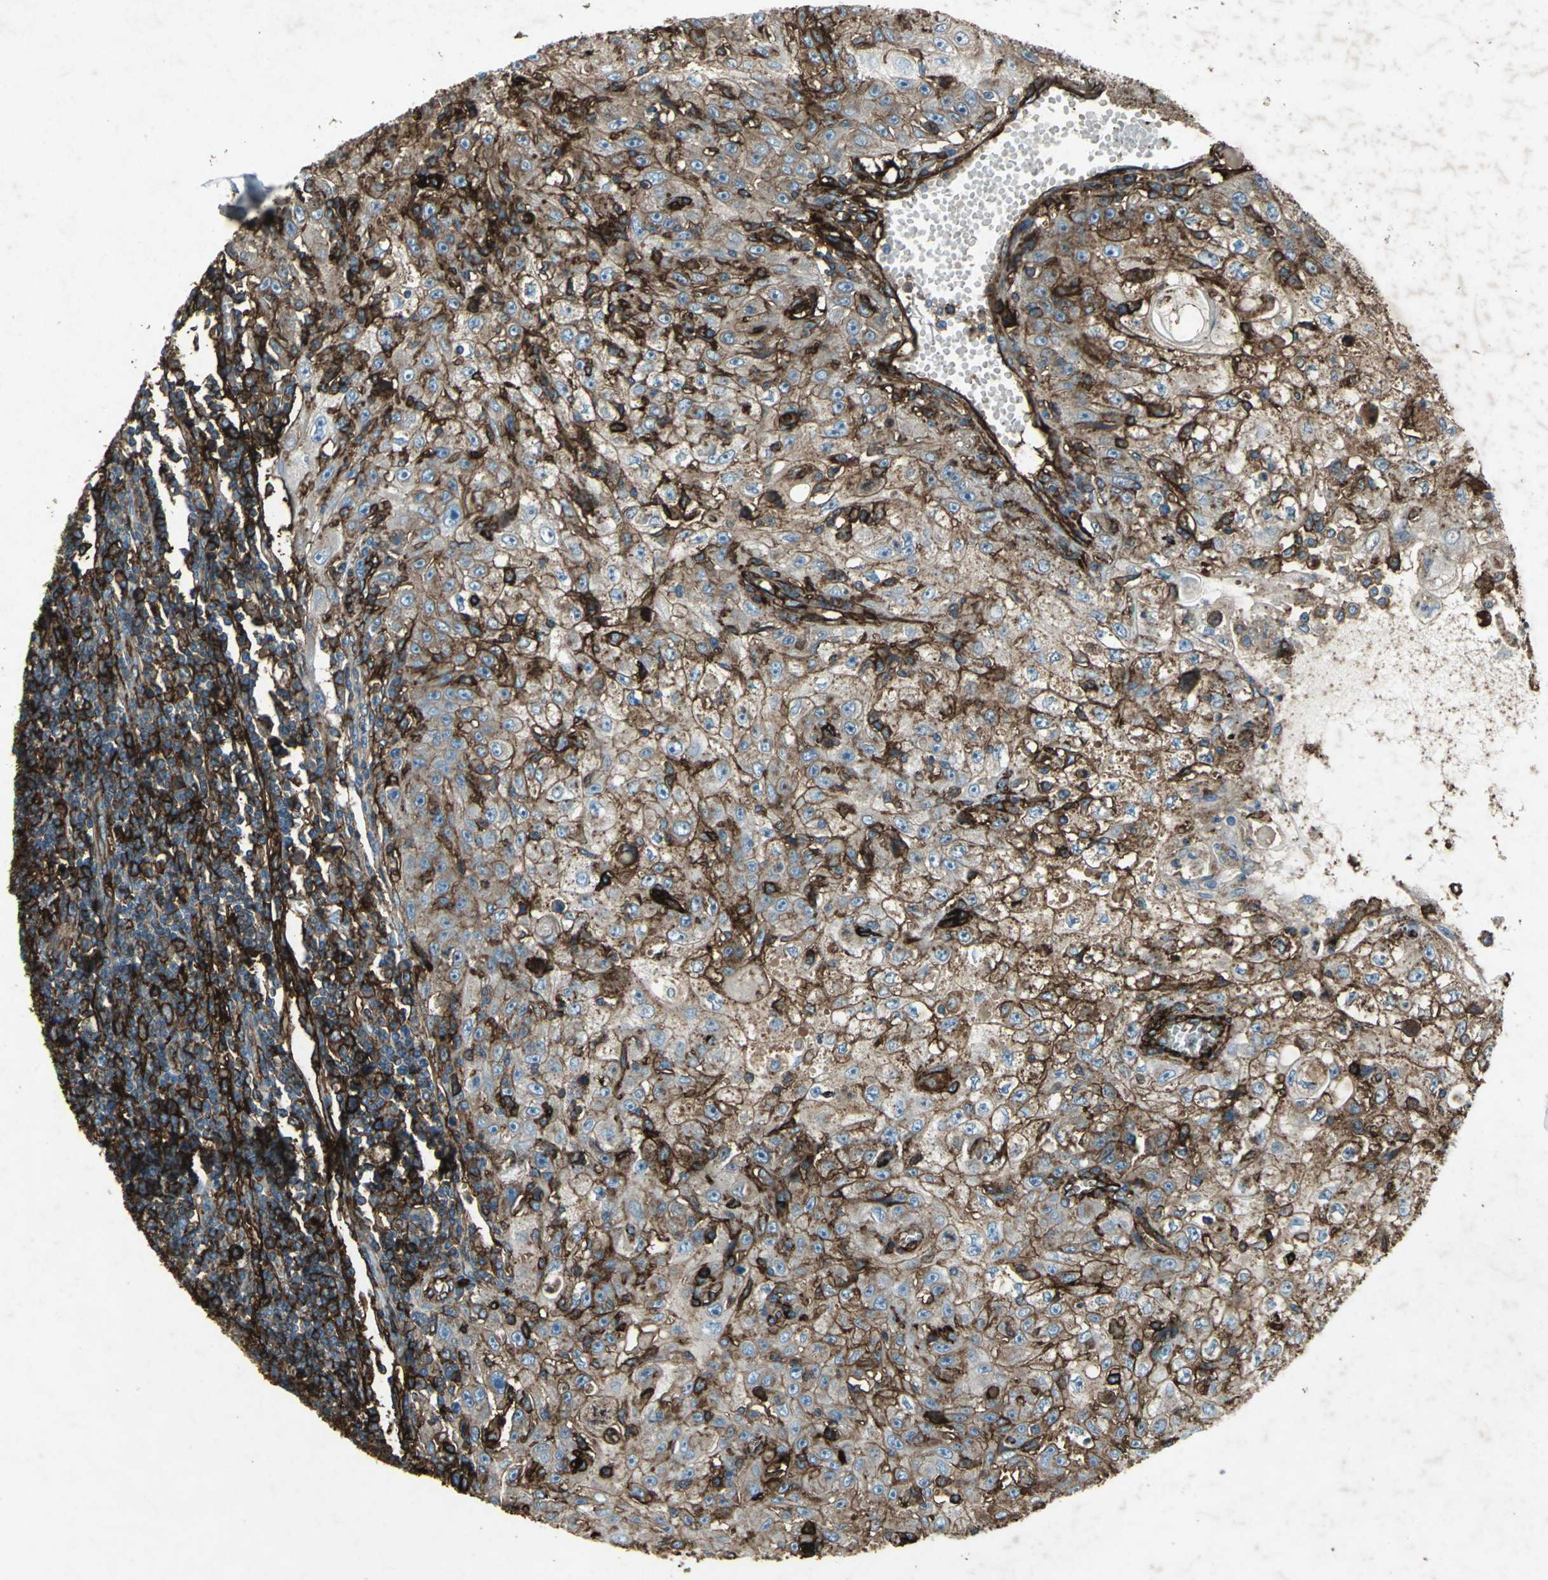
{"staining": {"intensity": "moderate", "quantity": ">75%", "location": "cytoplasmic/membranous"}, "tissue": "skin cancer", "cell_type": "Tumor cells", "image_type": "cancer", "snomed": [{"axis": "morphology", "description": "Squamous cell carcinoma, NOS"}, {"axis": "topography", "description": "Skin"}], "caption": "This histopathology image displays immunohistochemistry staining of human skin cancer (squamous cell carcinoma), with medium moderate cytoplasmic/membranous positivity in about >75% of tumor cells.", "gene": "CCR6", "patient": {"sex": "male", "age": 75}}